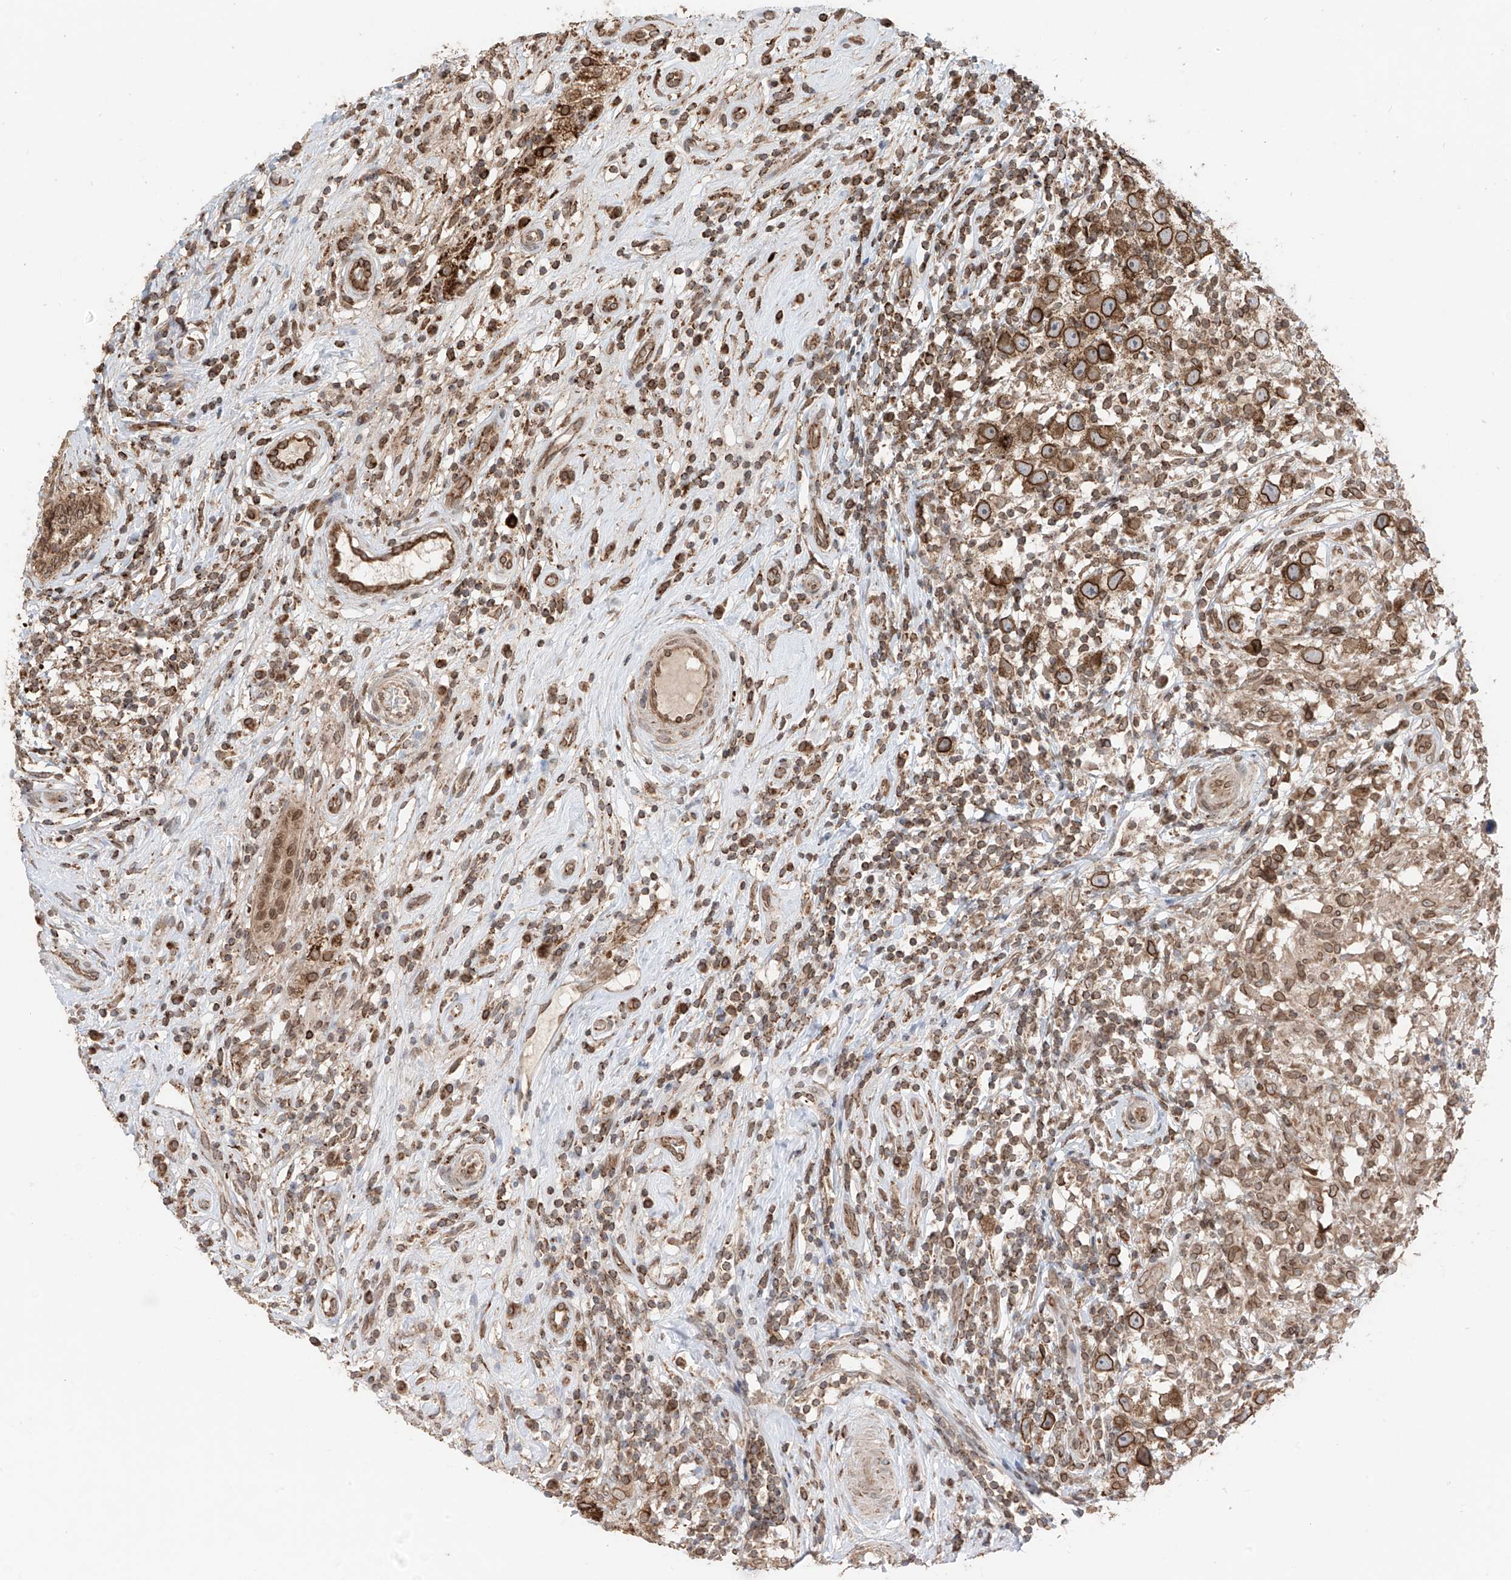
{"staining": {"intensity": "moderate", "quantity": ">75%", "location": "cytoplasmic/membranous,nuclear"}, "tissue": "testis cancer", "cell_type": "Tumor cells", "image_type": "cancer", "snomed": [{"axis": "morphology", "description": "Seminoma, NOS"}, {"axis": "topography", "description": "Testis"}], "caption": "An immunohistochemistry (IHC) micrograph of neoplastic tissue is shown. Protein staining in brown labels moderate cytoplasmic/membranous and nuclear positivity in testis seminoma within tumor cells.", "gene": "AHCTF1", "patient": {"sex": "male", "age": 49}}